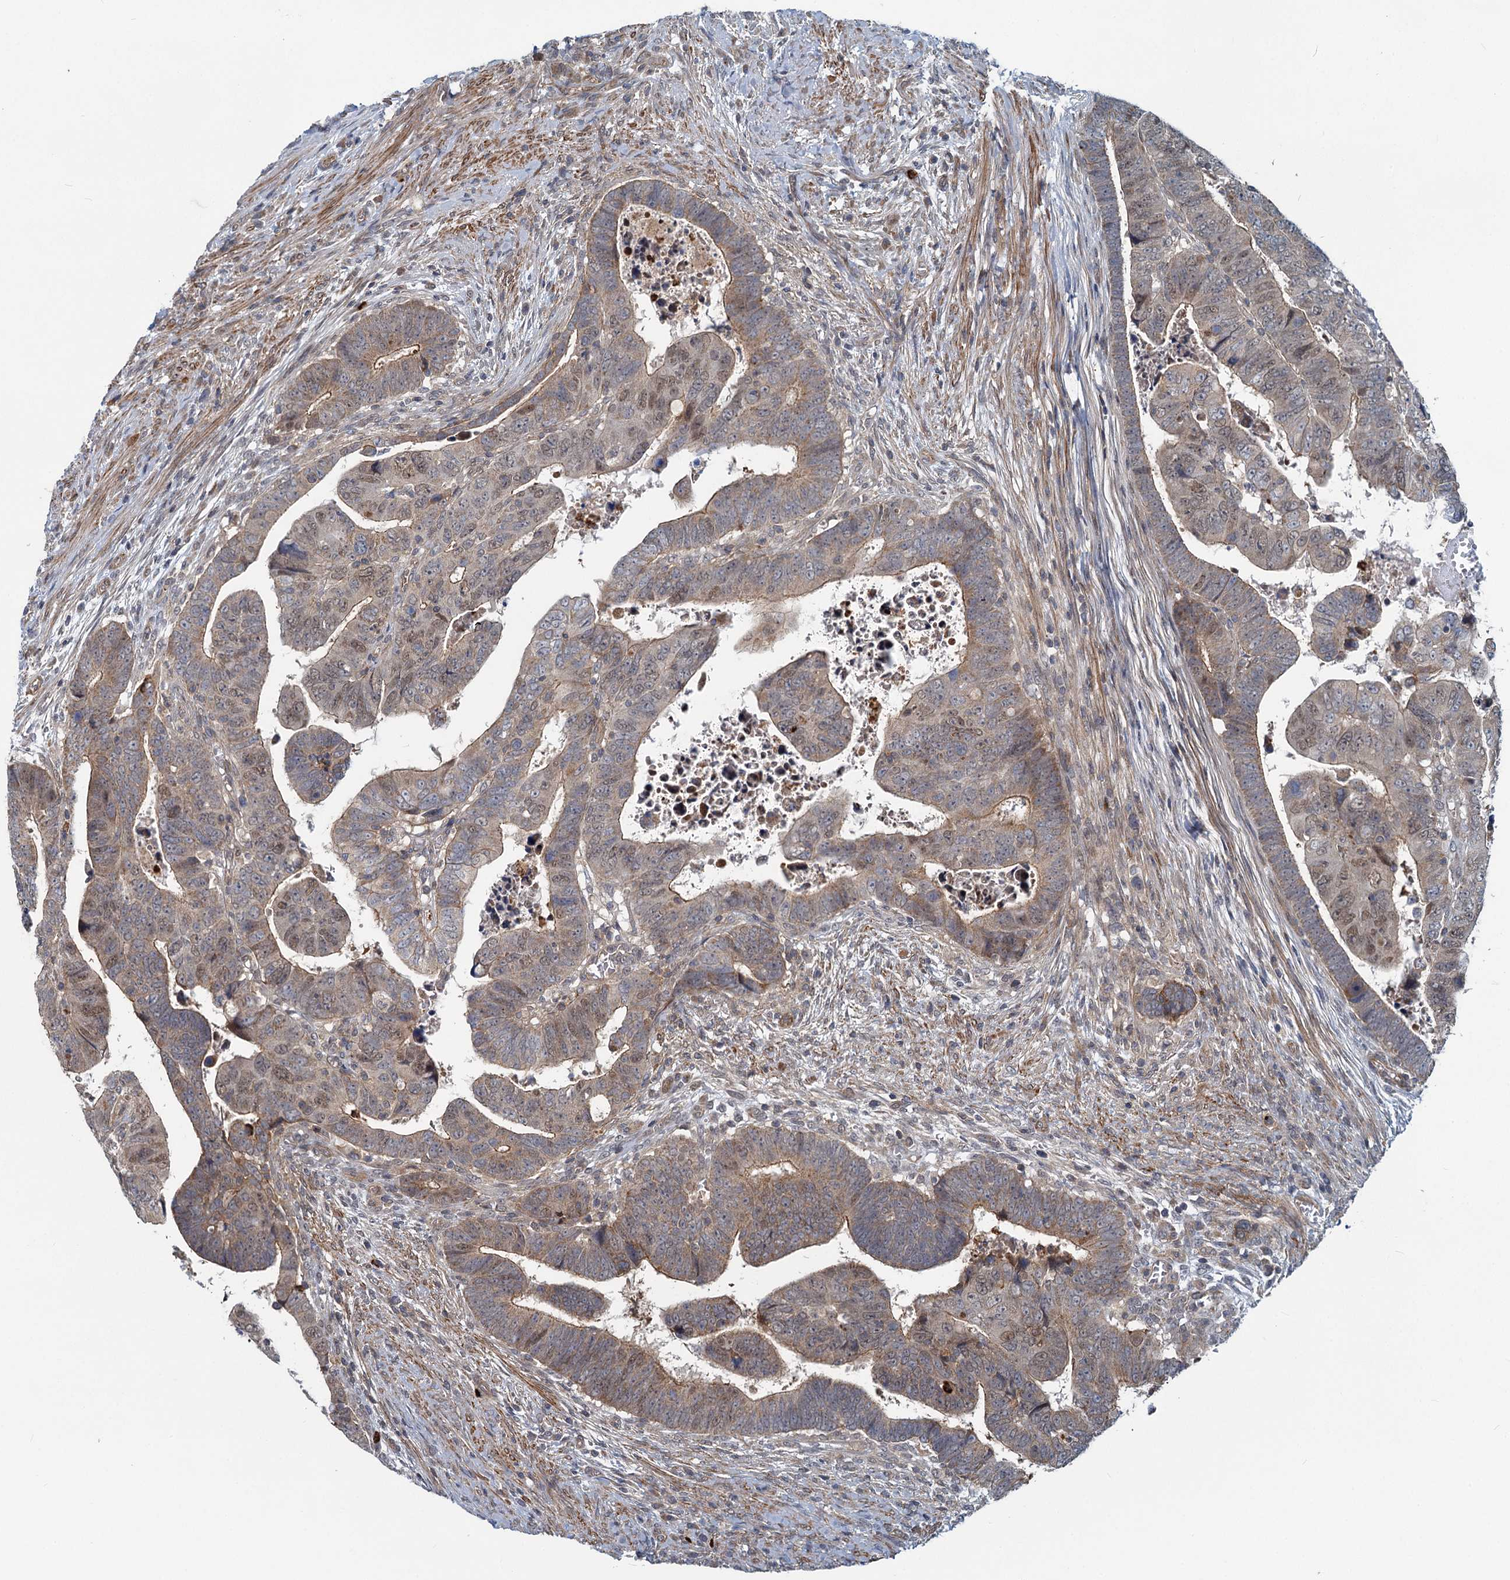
{"staining": {"intensity": "weak", "quantity": "25%-75%", "location": "cytoplasmic/membranous,nuclear"}, "tissue": "colorectal cancer", "cell_type": "Tumor cells", "image_type": "cancer", "snomed": [{"axis": "morphology", "description": "Normal tissue, NOS"}, {"axis": "morphology", "description": "Adenocarcinoma, NOS"}, {"axis": "topography", "description": "Rectum"}], "caption": "A photomicrograph showing weak cytoplasmic/membranous and nuclear staining in approximately 25%-75% of tumor cells in colorectal adenocarcinoma, as visualized by brown immunohistochemical staining.", "gene": "ADCY2", "patient": {"sex": "female", "age": 65}}